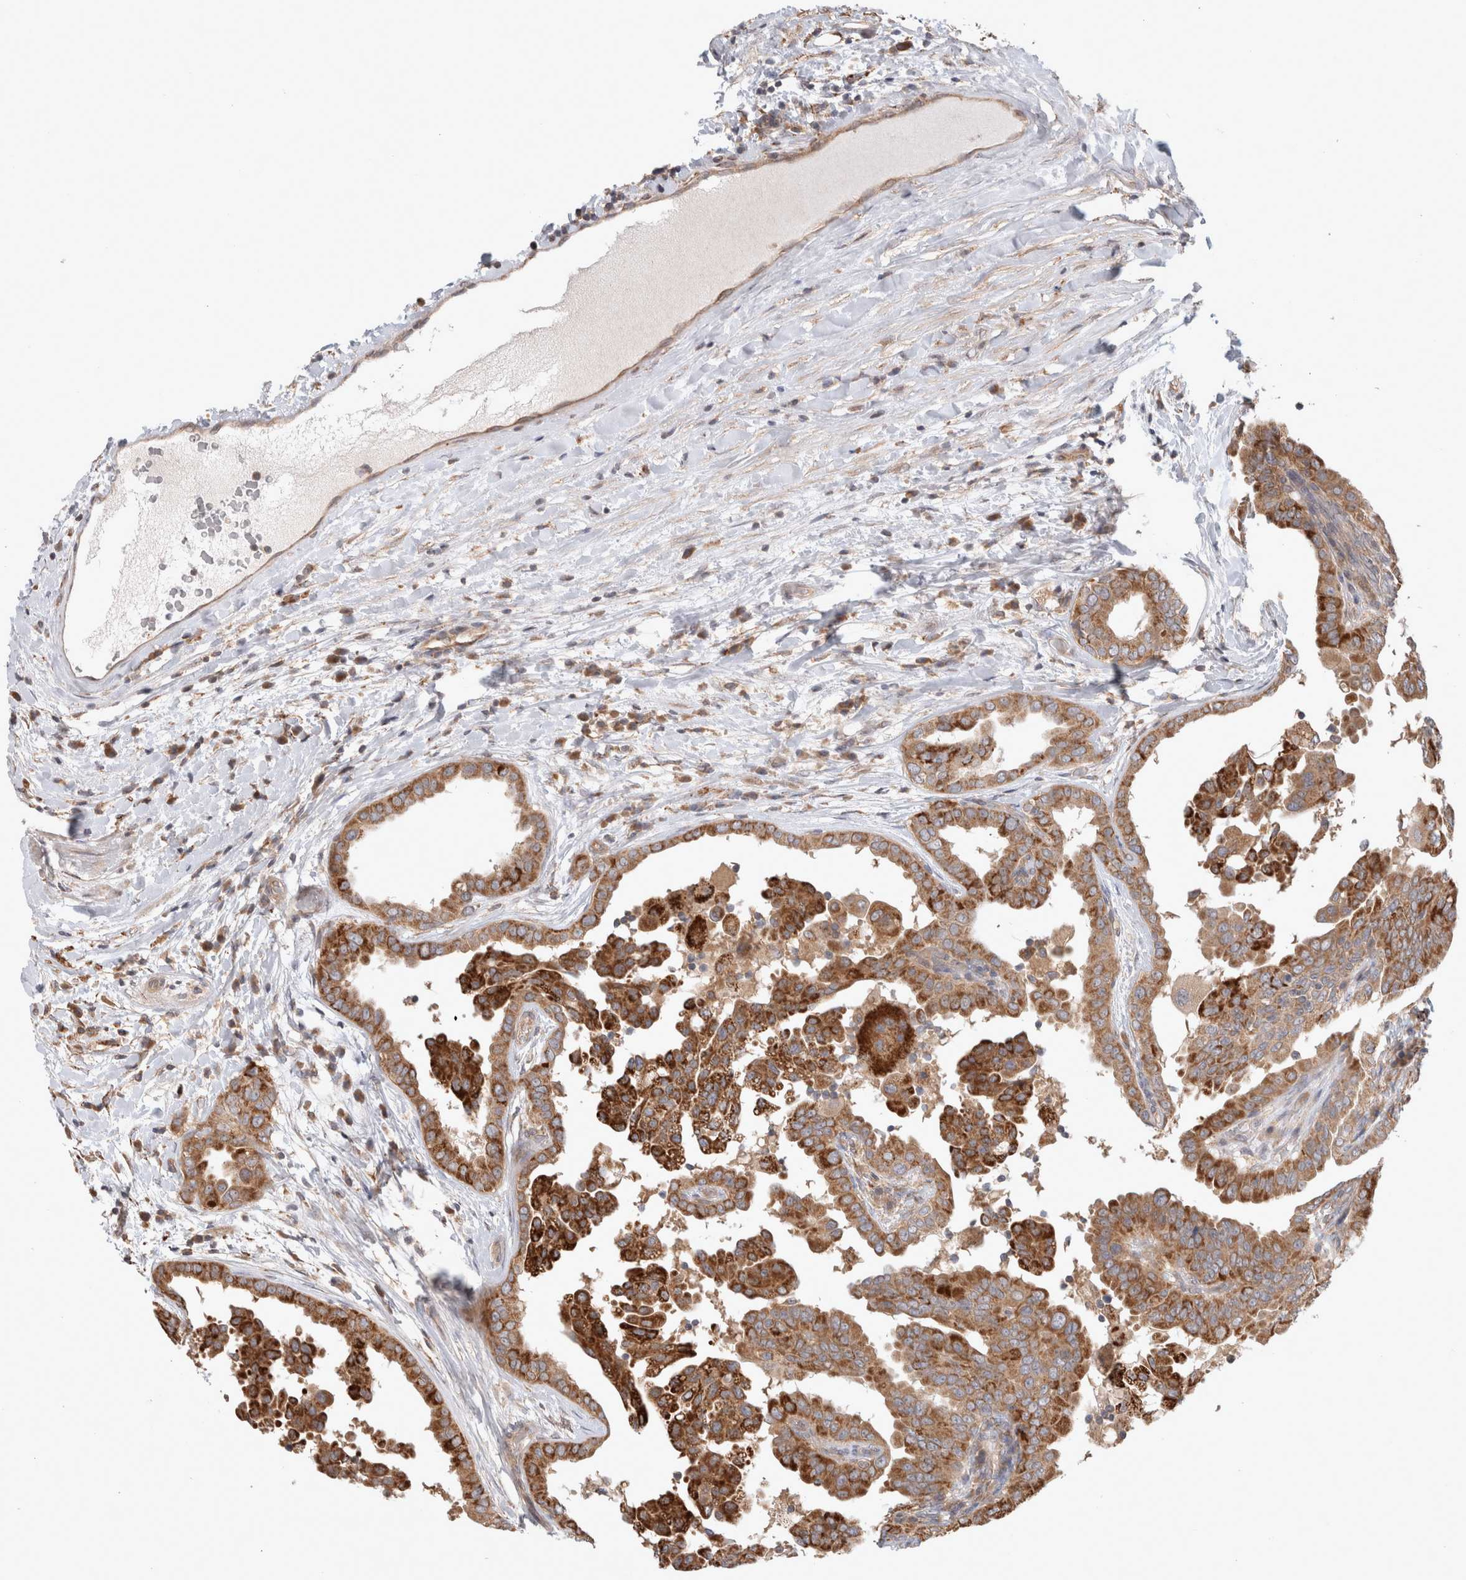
{"staining": {"intensity": "strong", "quantity": ">75%", "location": "cytoplasmic/membranous"}, "tissue": "thyroid cancer", "cell_type": "Tumor cells", "image_type": "cancer", "snomed": [{"axis": "morphology", "description": "Papillary adenocarcinoma, NOS"}, {"axis": "topography", "description": "Thyroid gland"}], "caption": "Strong cytoplasmic/membranous protein staining is appreciated in approximately >75% of tumor cells in thyroid papillary adenocarcinoma.", "gene": "HROB", "patient": {"sex": "male", "age": 33}}